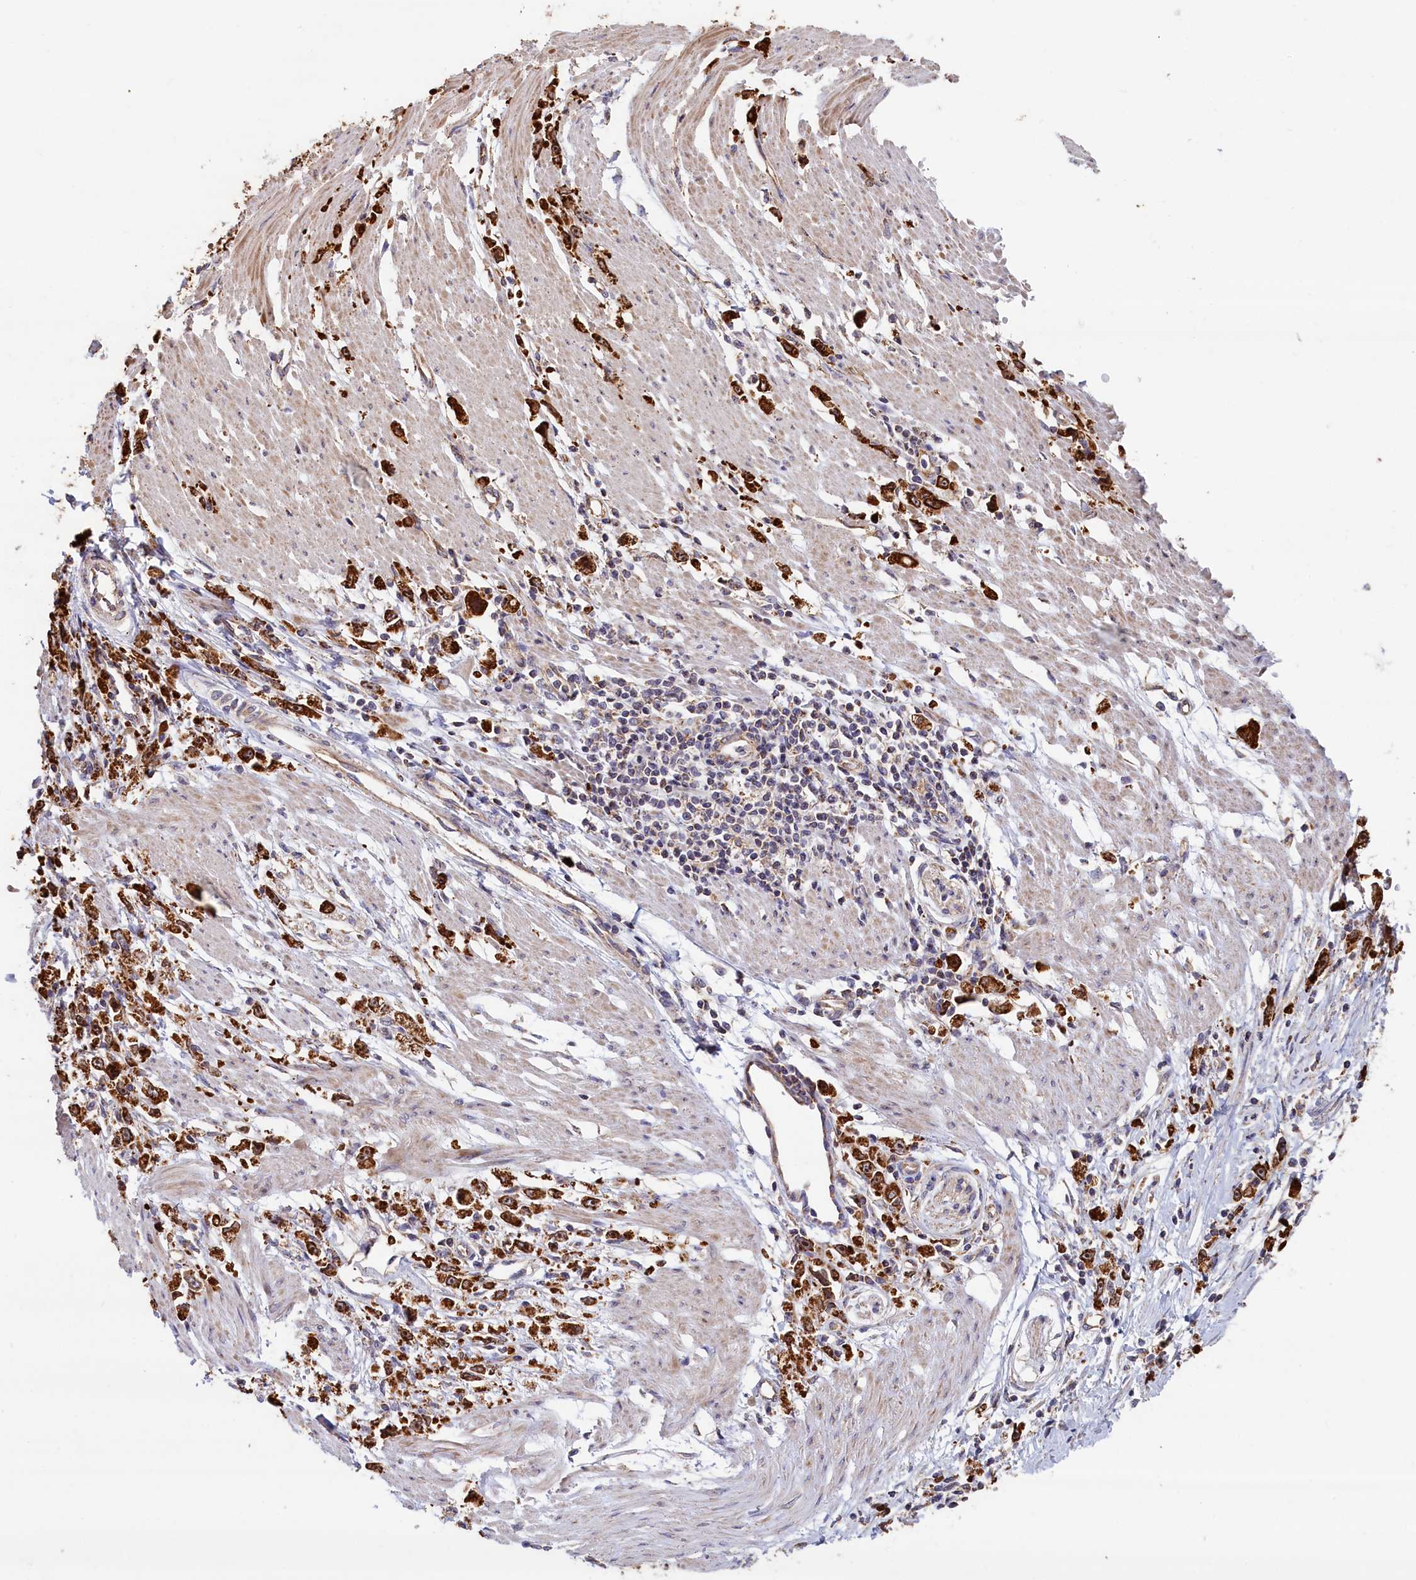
{"staining": {"intensity": "strong", "quantity": ">75%", "location": "cytoplasmic/membranous"}, "tissue": "stomach cancer", "cell_type": "Tumor cells", "image_type": "cancer", "snomed": [{"axis": "morphology", "description": "Adenocarcinoma, NOS"}, {"axis": "topography", "description": "Stomach"}], "caption": "Stomach cancer was stained to show a protein in brown. There is high levels of strong cytoplasmic/membranous positivity in about >75% of tumor cells.", "gene": "ZNF816", "patient": {"sex": "female", "age": 59}}